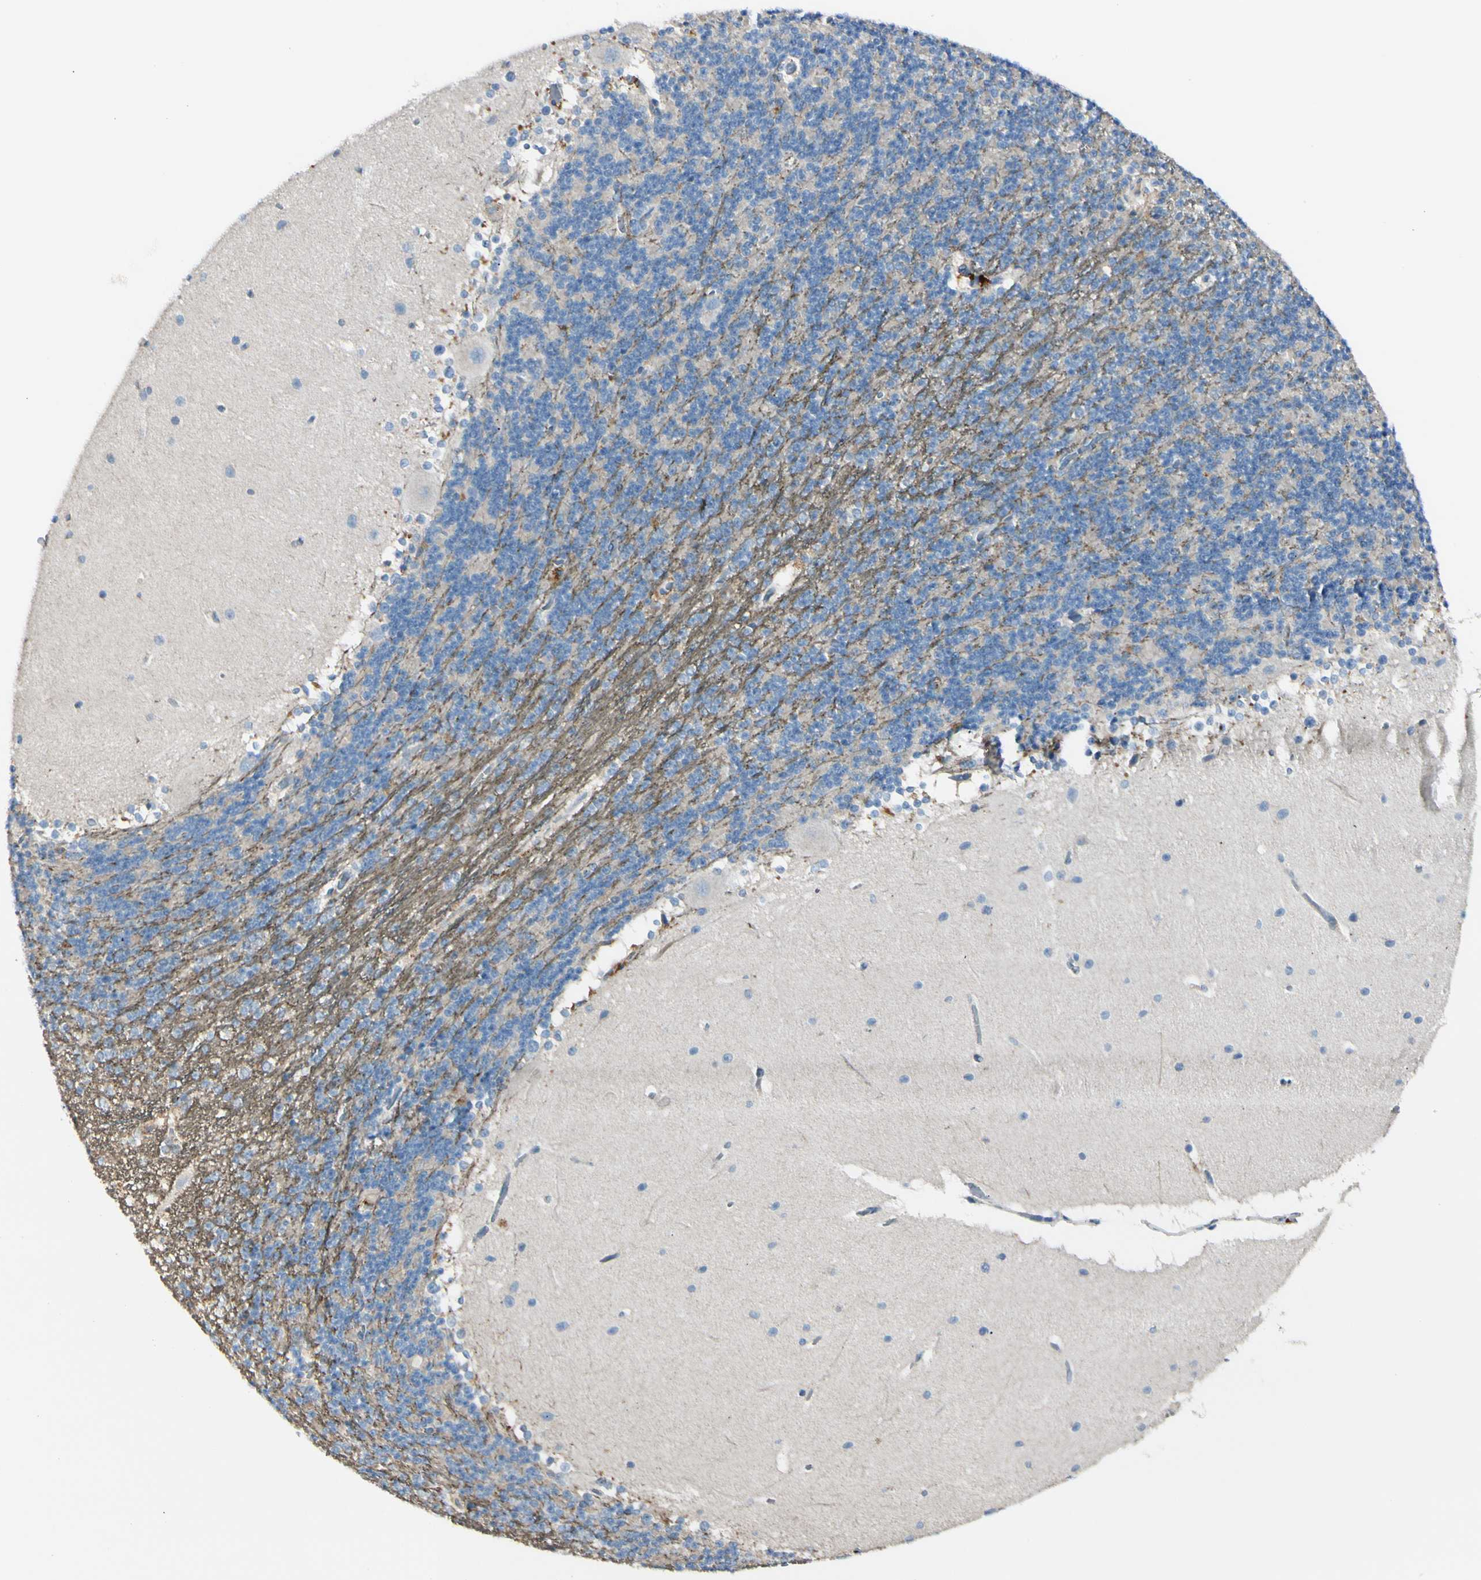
{"staining": {"intensity": "weak", "quantity": ">75%", "location": "cytoplasmic/membranous"}, "tissue": "cerebellum", "cell_type": "Cells in granular layer", "image_type": "normal", "snomed": [{"axis": "morphology", "description": "Normal tissue, NOS"}, {"axis": "topography", "description": "Cerebellum"}], "caption": "A photomicrograph showing weak cytoplasmic/membranous positivity in approximately >75% of cells in granular layer in normal cerebellum, as visualized by brown immunohistochemical staining.", "gene": "EPHA3", "patient": {"sex": "female", "age": 19}}